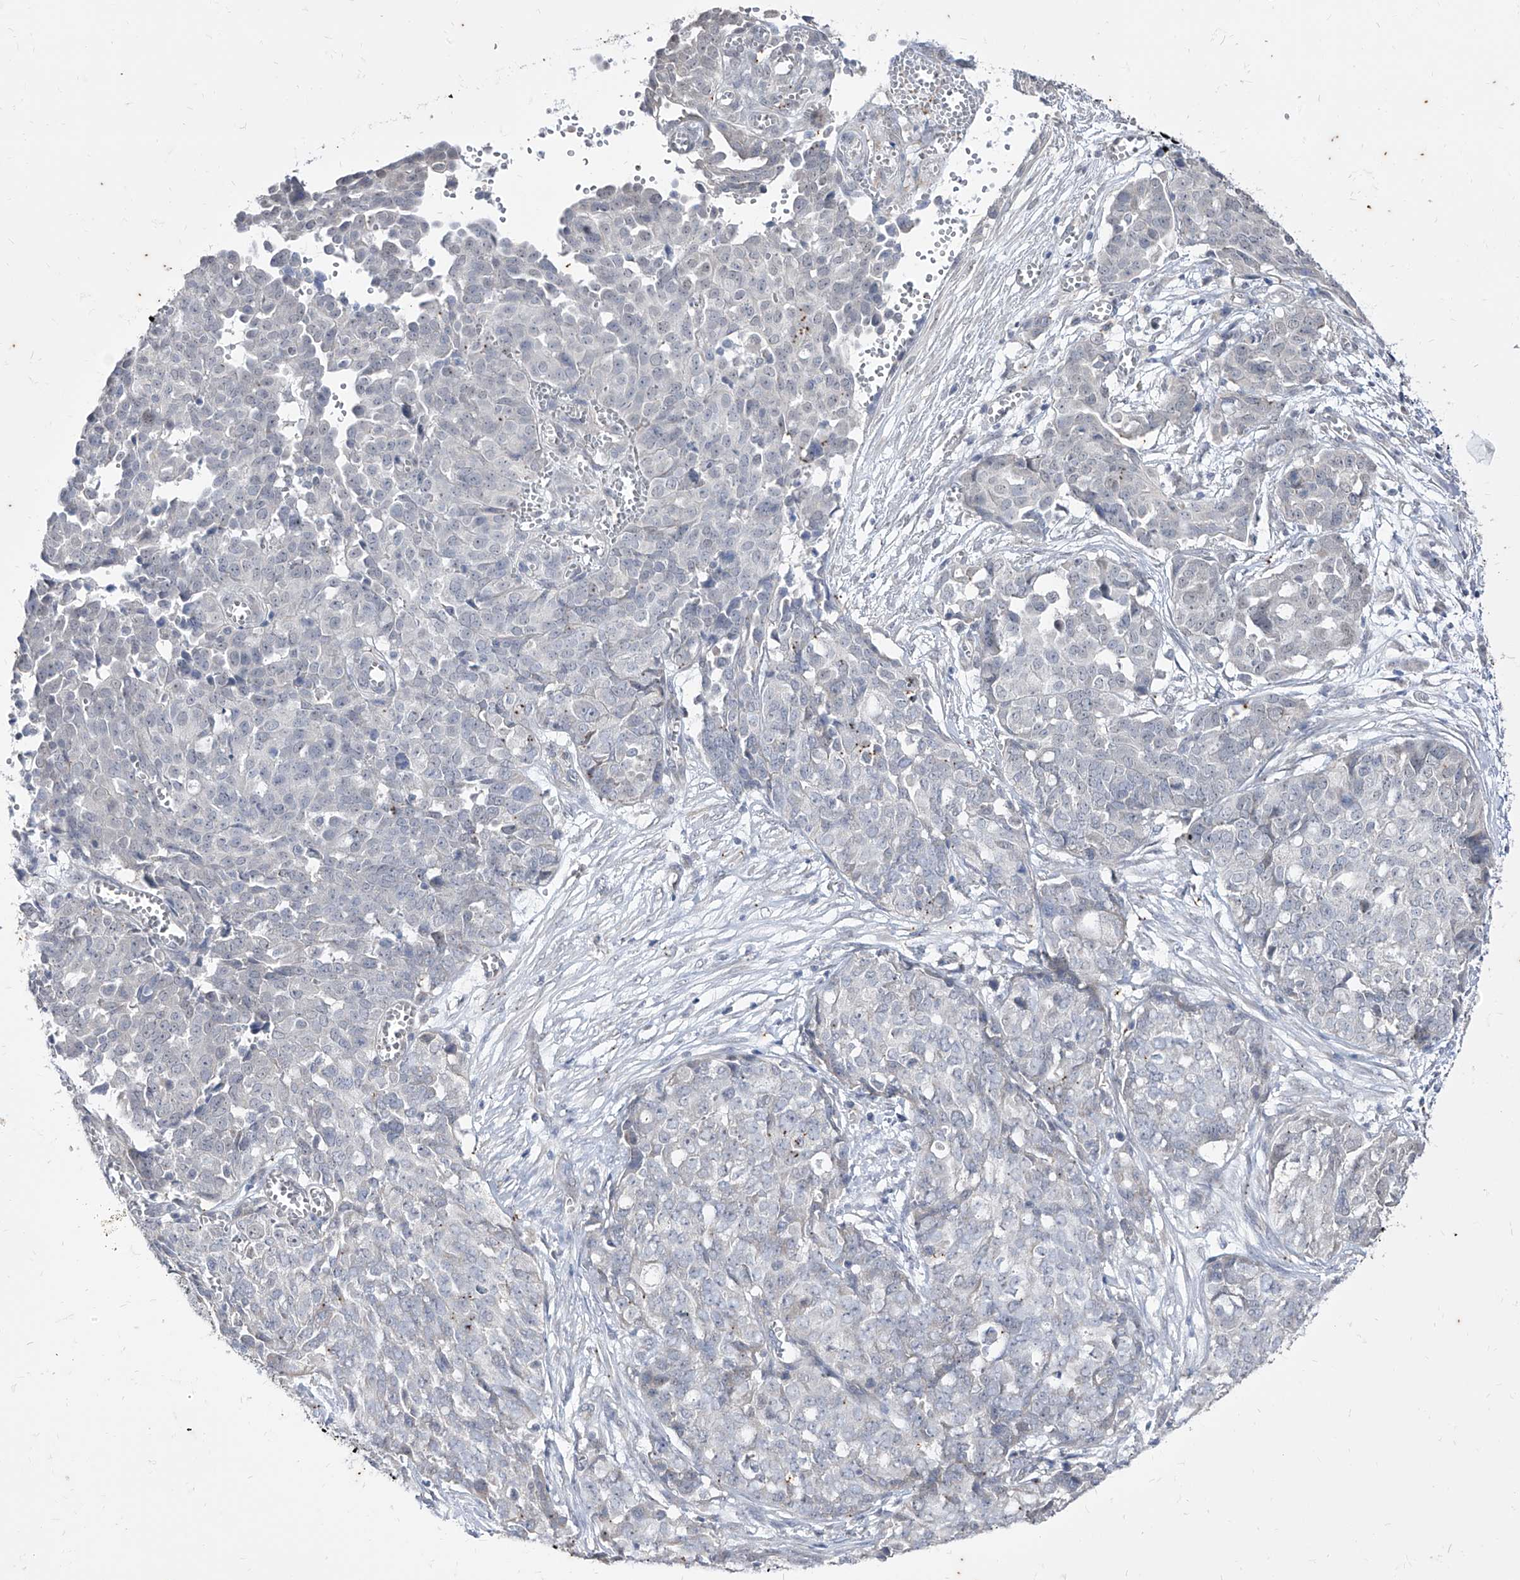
{"staining": {"intensity": "negative", "quantity": "none", "location": "none"}, "tissue": "ovarian cancer", "cell_type": "Tumor cells", "image_type": "cancer", "snomed": [{"axis": "morphology", "description": "Cystadenocarcinoma, serous, NOS"}, {"axis": "topography", "description": "Soft tissue"}, {"axis": "topography", "description": "Ovary"}], "caption": "A photomicrograph of human ovarian cancer is negative for staining in tumor cells.", "gene": "PHF20L1", "patient": {"sex": "female", "age": 57}}